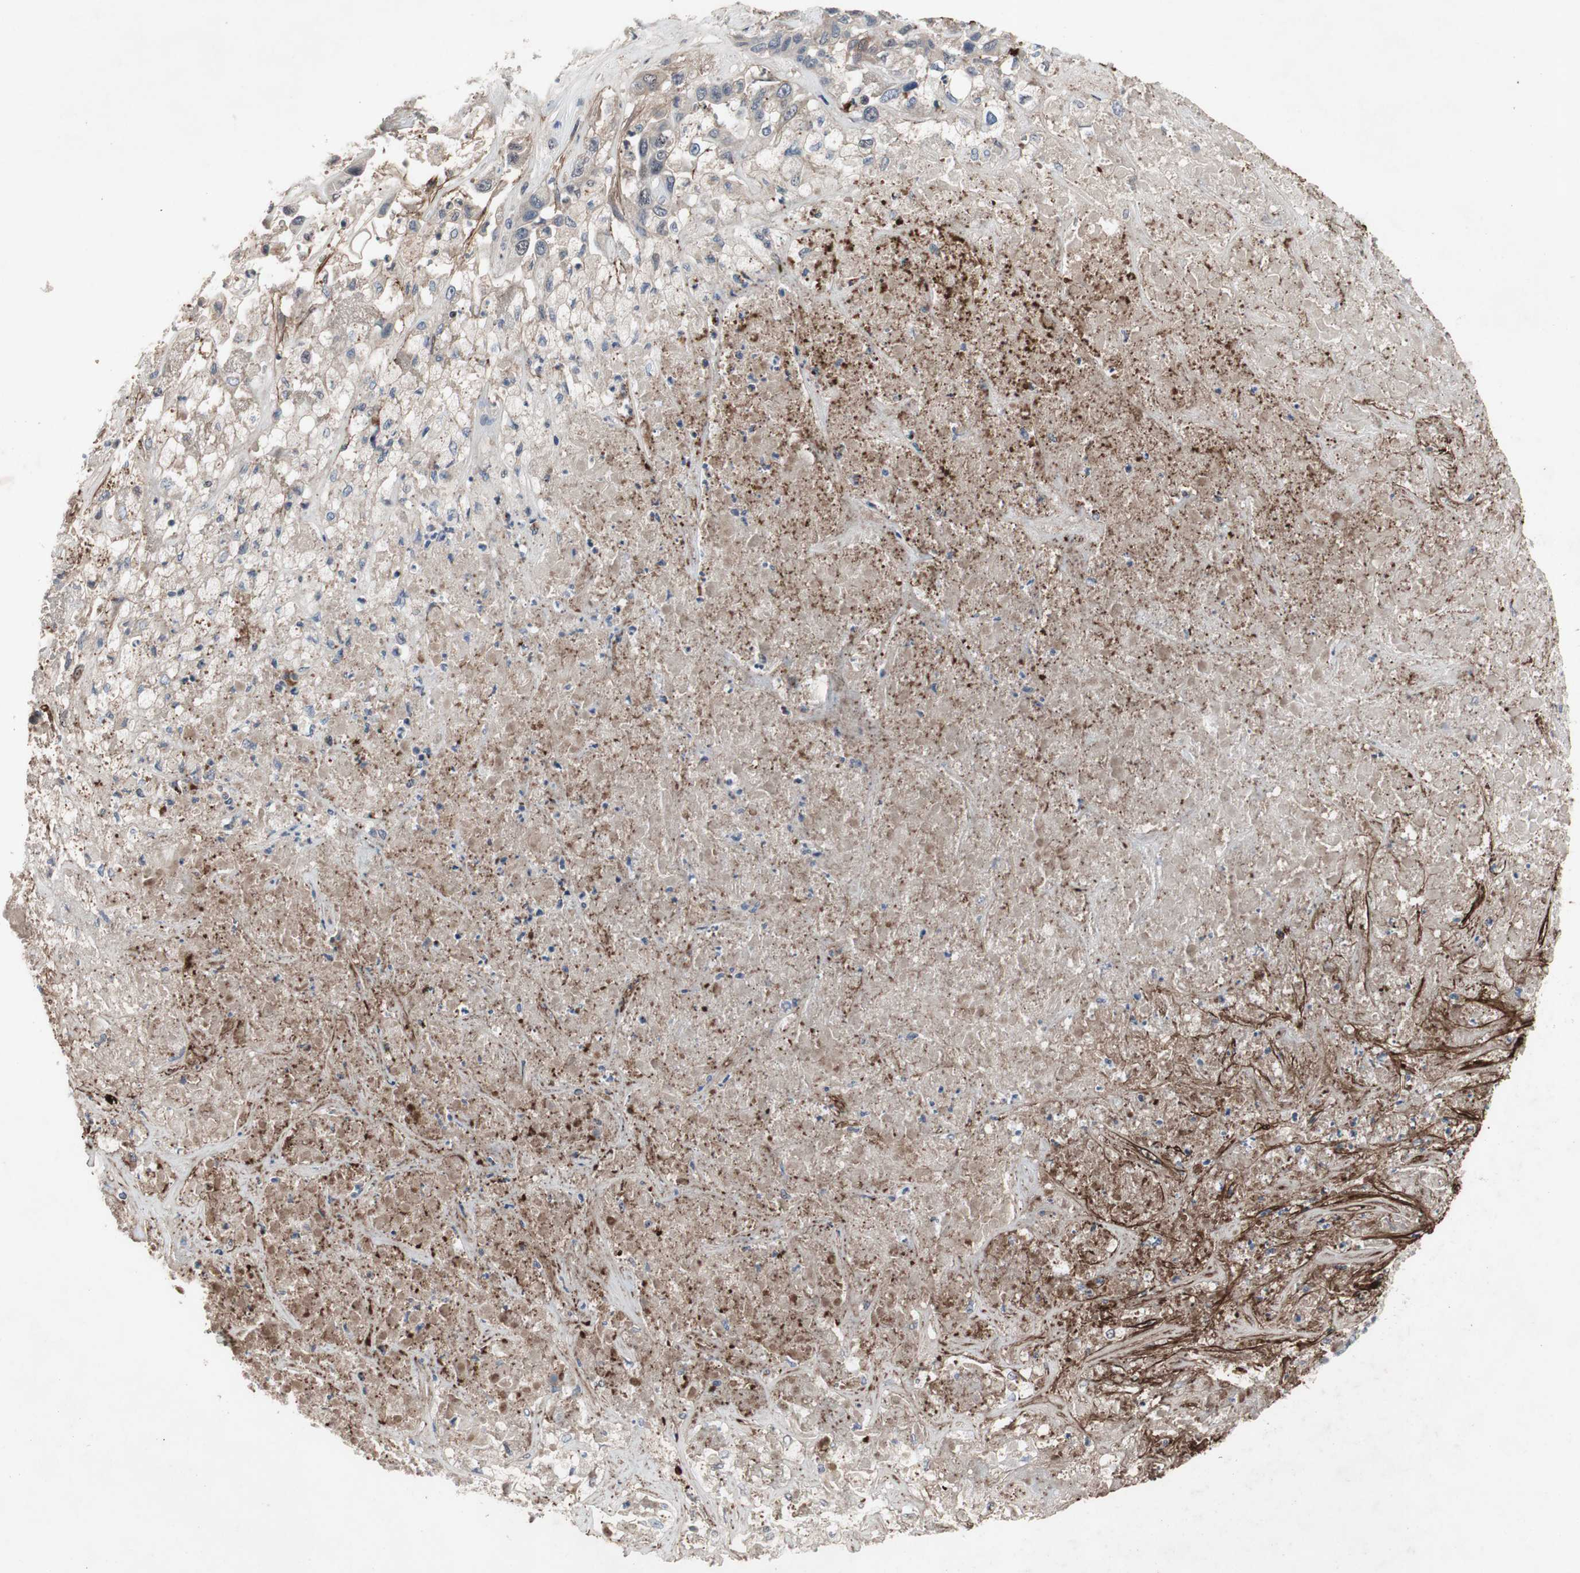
{"staining": {"intensity": "weak", "quantity": "25%-75%", "location": "cytoplasmic/membranous"}, "tissue": "liver cancer", "cell_type": "Tumor cells", "image_type": "cancer", "snomed": [{"axis": "morphology", "description": "Cholangiocarcinoma"}, {"axis": "topography", "description": "Liver"}], "caption": "Protein analysis of liver cancer tissue displays weak cytoplasmic/membranous staining in about 25%-75% of tumor cells. (Stains: DAB in brown, nuclei in blue, Microscopy: brightfield microscopy at high magnification).", "gene": "SOX7", "patient": {"sex": "female", "age": 52}}